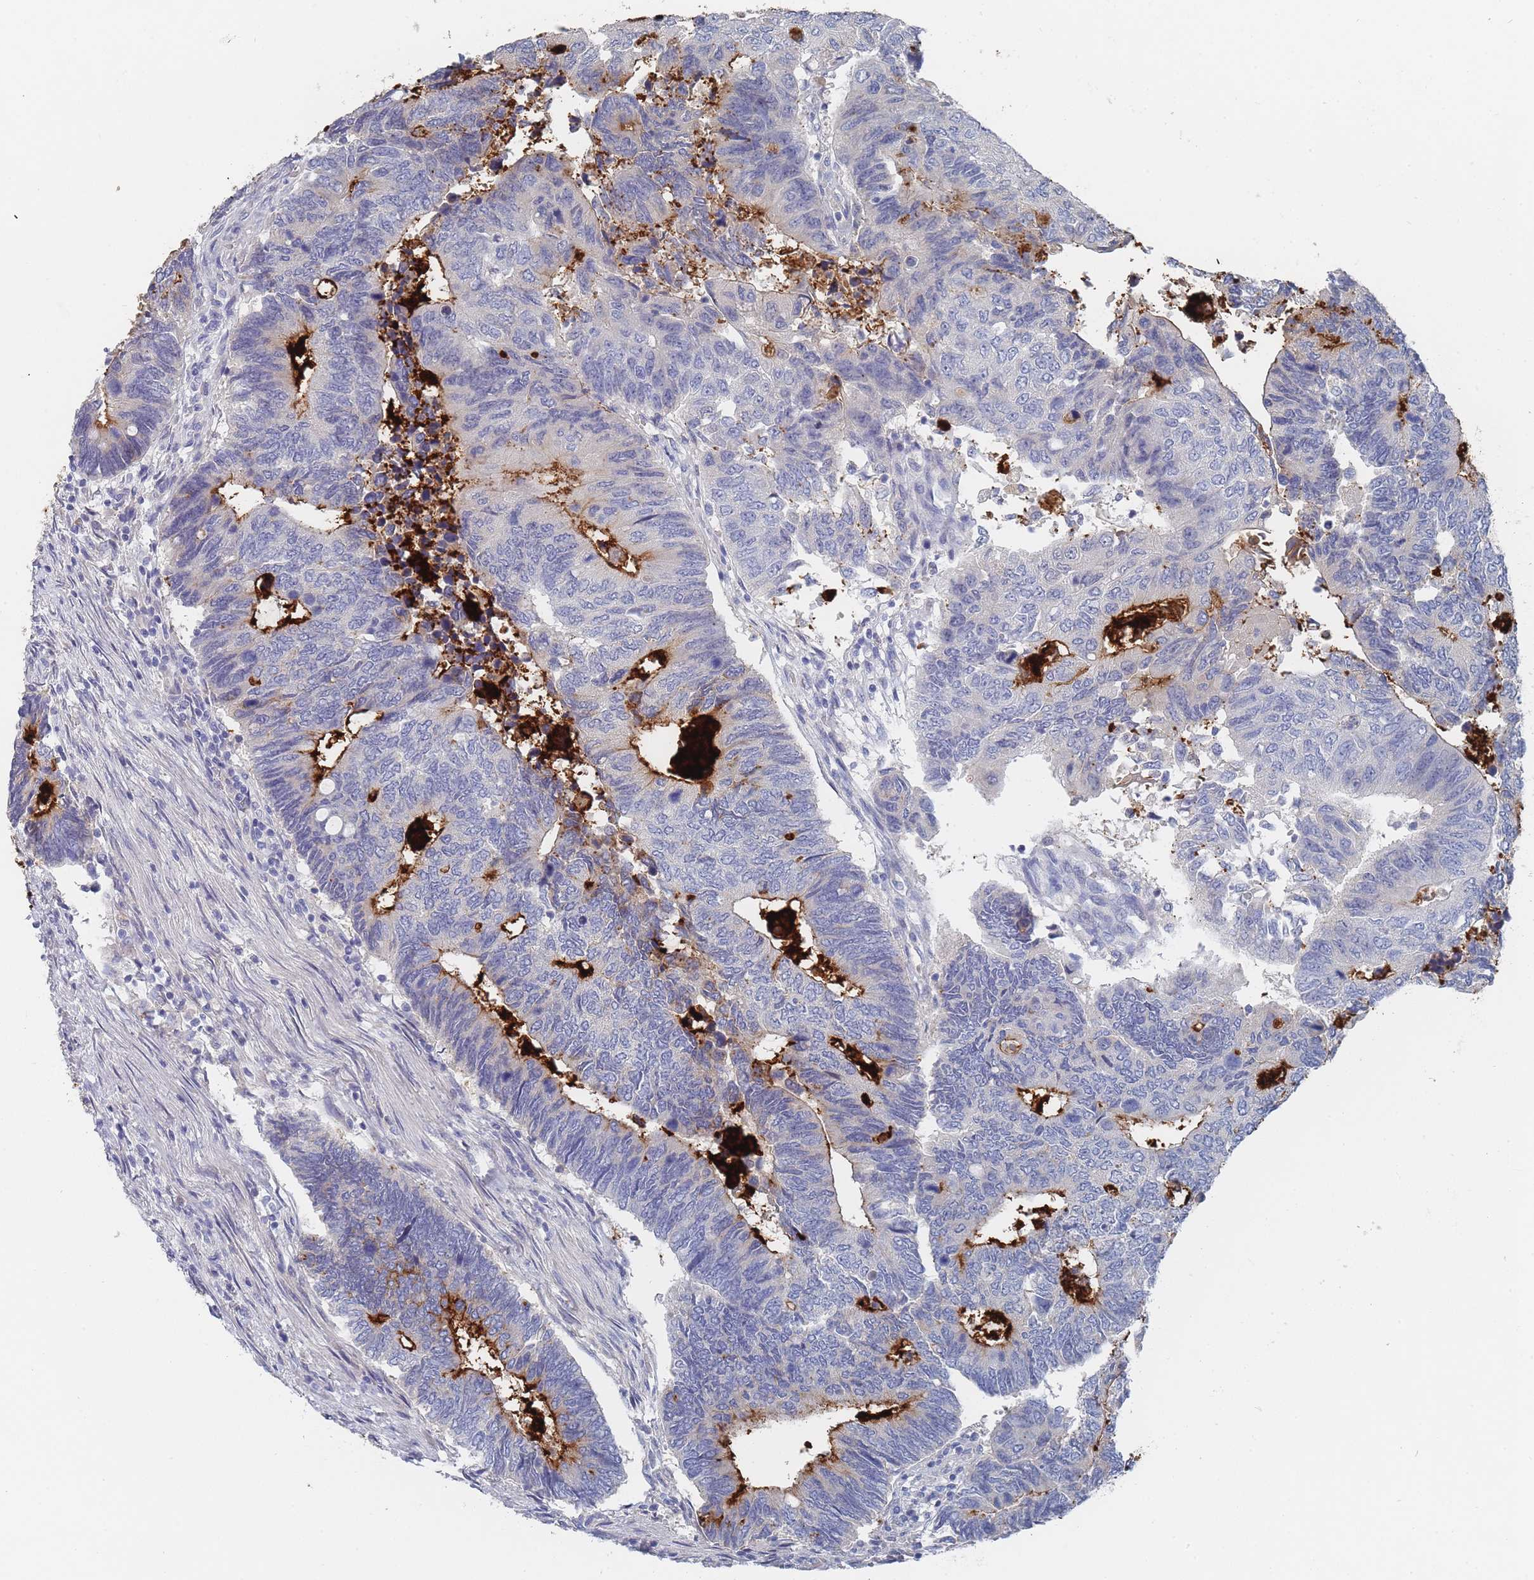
{"staining": {"intensity": "negative", "quantity": "none", "location": "none"}, "tissue": "colorectal cancer", "cell_type": "Tumor cells", "image_type": "cancer", "snomed": [{"axis": "morphology", "description": "Adenocarcinoma, NOS"}, {"axis": "topography", "description": "Colon"}], "caption": "There is no significant staining in tumor cells of colorectal cancer. (Immunohistochemistry, brightfield microscopy, high magnification).", "gene": "ACAD11", "patient": {"sex": "male", "age": 87}}